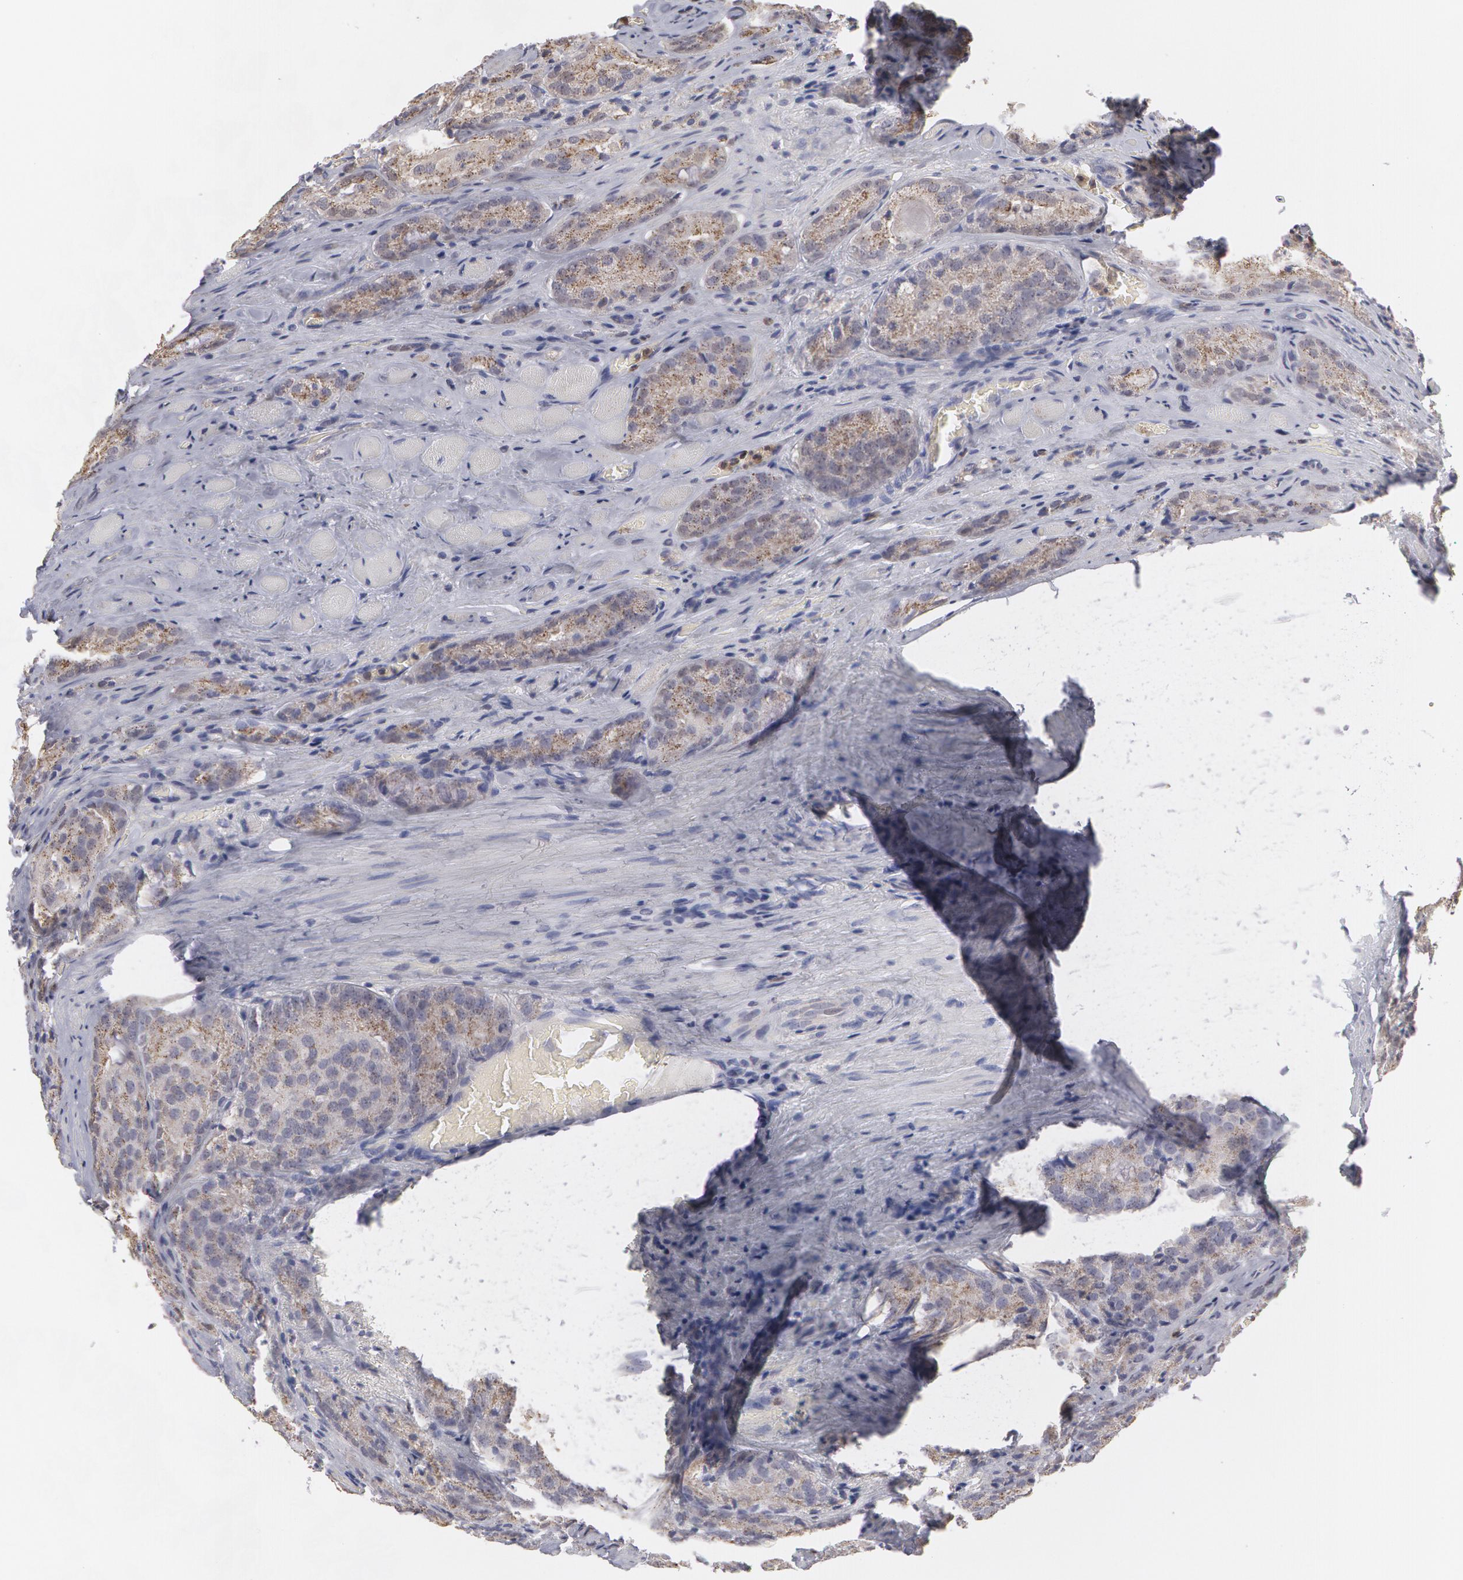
{"staining": {"intensity": "moderate", "quantity": ">75%", "location": "cytoplasmic/membranous"}, "tissue": "prostate cancer", "cell_type": "Tumor cells", "image_type": "cancer", "snomed": [{"axis": "morphology", "description": "Adenocarcinoma, Medium grade"}, {"axis": "topography", "description": "Prostate"}], "caption": "Protein expression analysis of human prostate cancer (medium-grade adenocarcinoma) reveals moderate cytoplasmic/membranous expression in approximately >75% of tumor cells.", "gene": "CAT", "patient": {"sex": "male", "age": 60}}